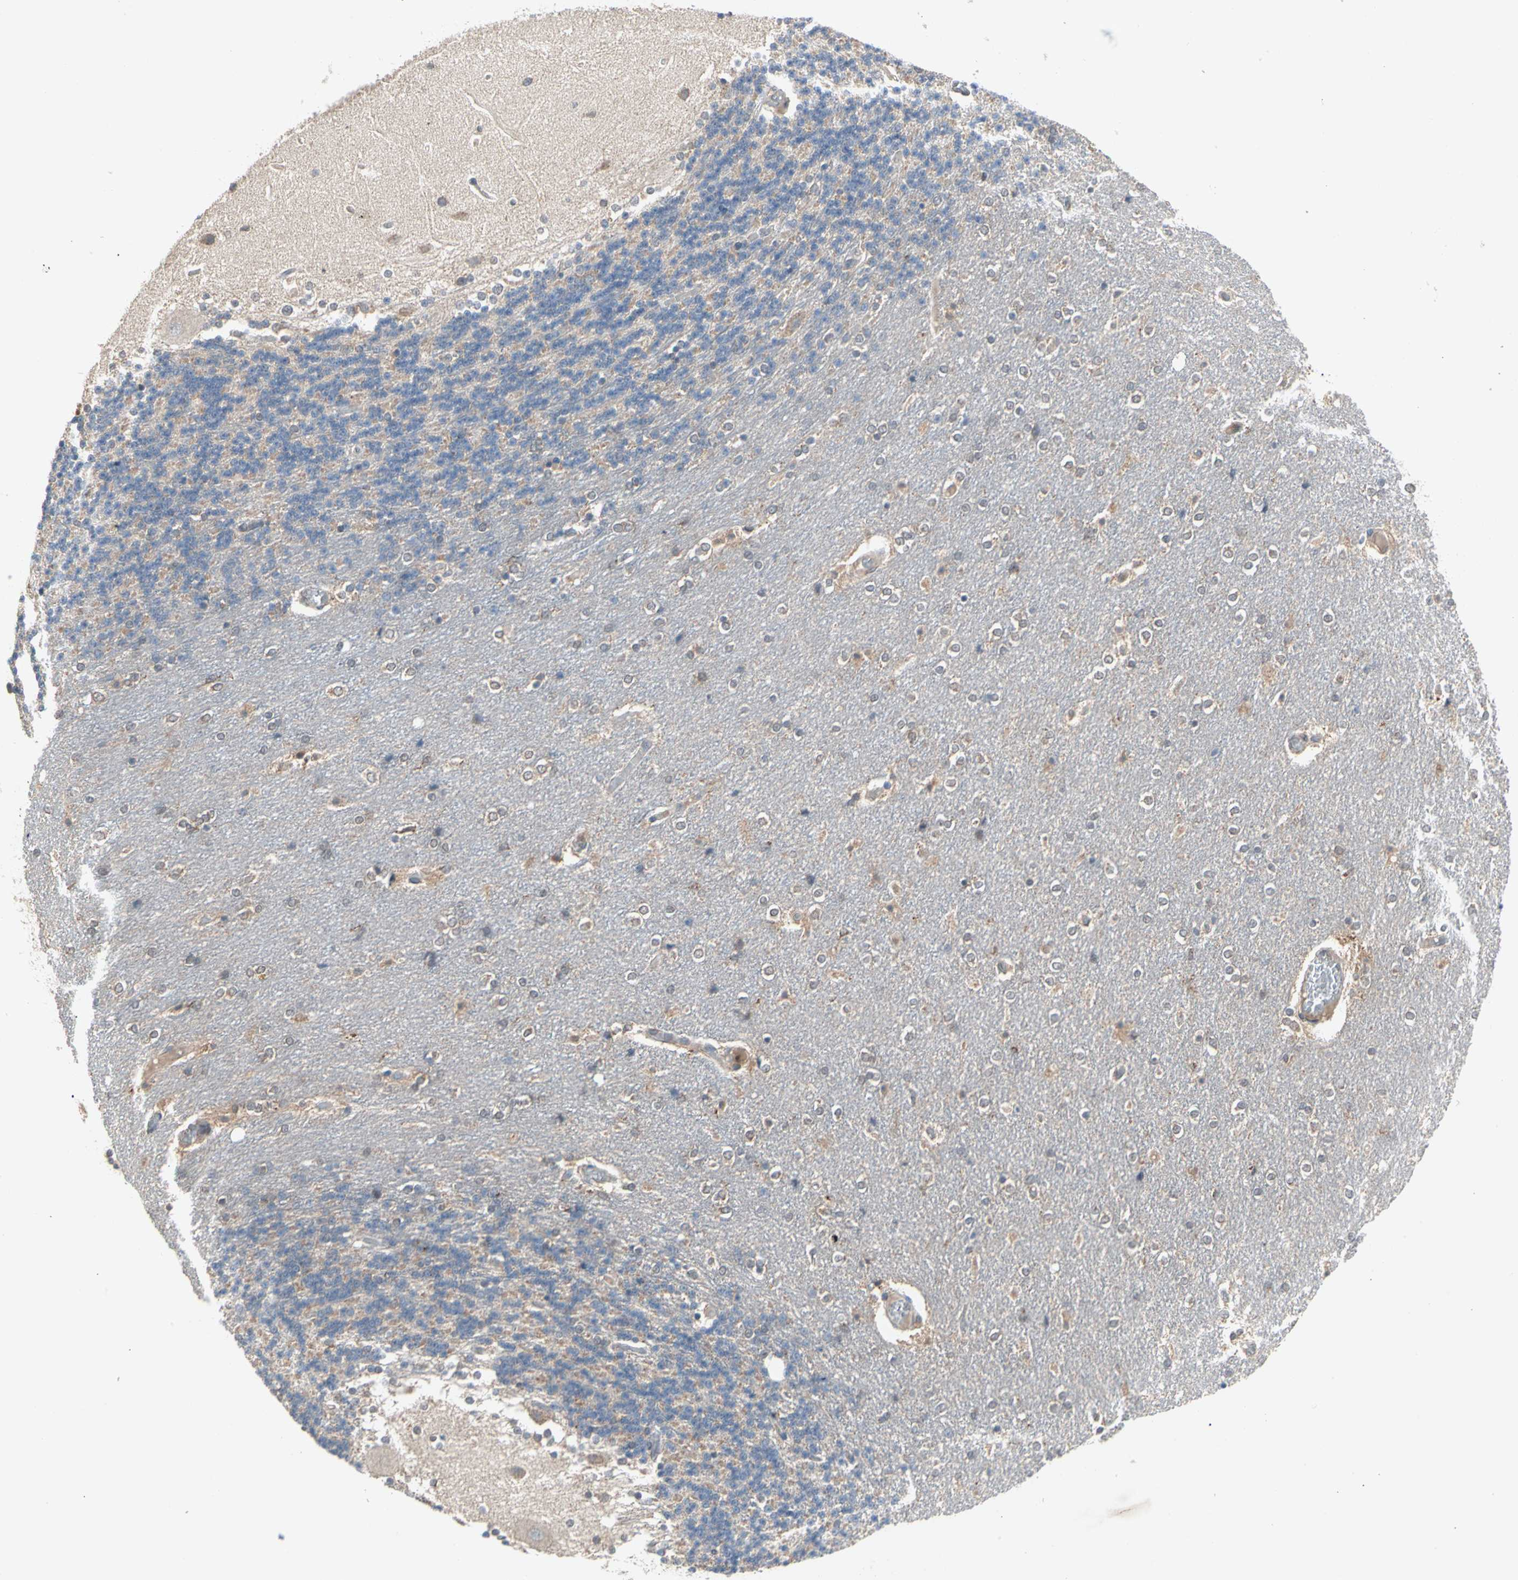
{"staining": {"intensity": "weak", "quantity": "25%-75%", "location": "cytoplasmic/membranous"}, "tissue": "cerebellum", "cell_type": "Cells in granular layer", "image_type": "normal", "snomed": [{"axis": "morphology", "description": "Normal tissue, NOS"}, {"axis": "topography", "description": "Cerebellum"}], "caption": "Protein analysis of normal cerebellum reveals weak cytoplasmic/membranous staining in about 25%-75% of cells in granular layer. (DAB (3,3'-diaminobenzidine) IHC with brightfield microscopy, high magnification).", "gene": "MTHFS", "patient": {"sex": "female", "age": 54}}